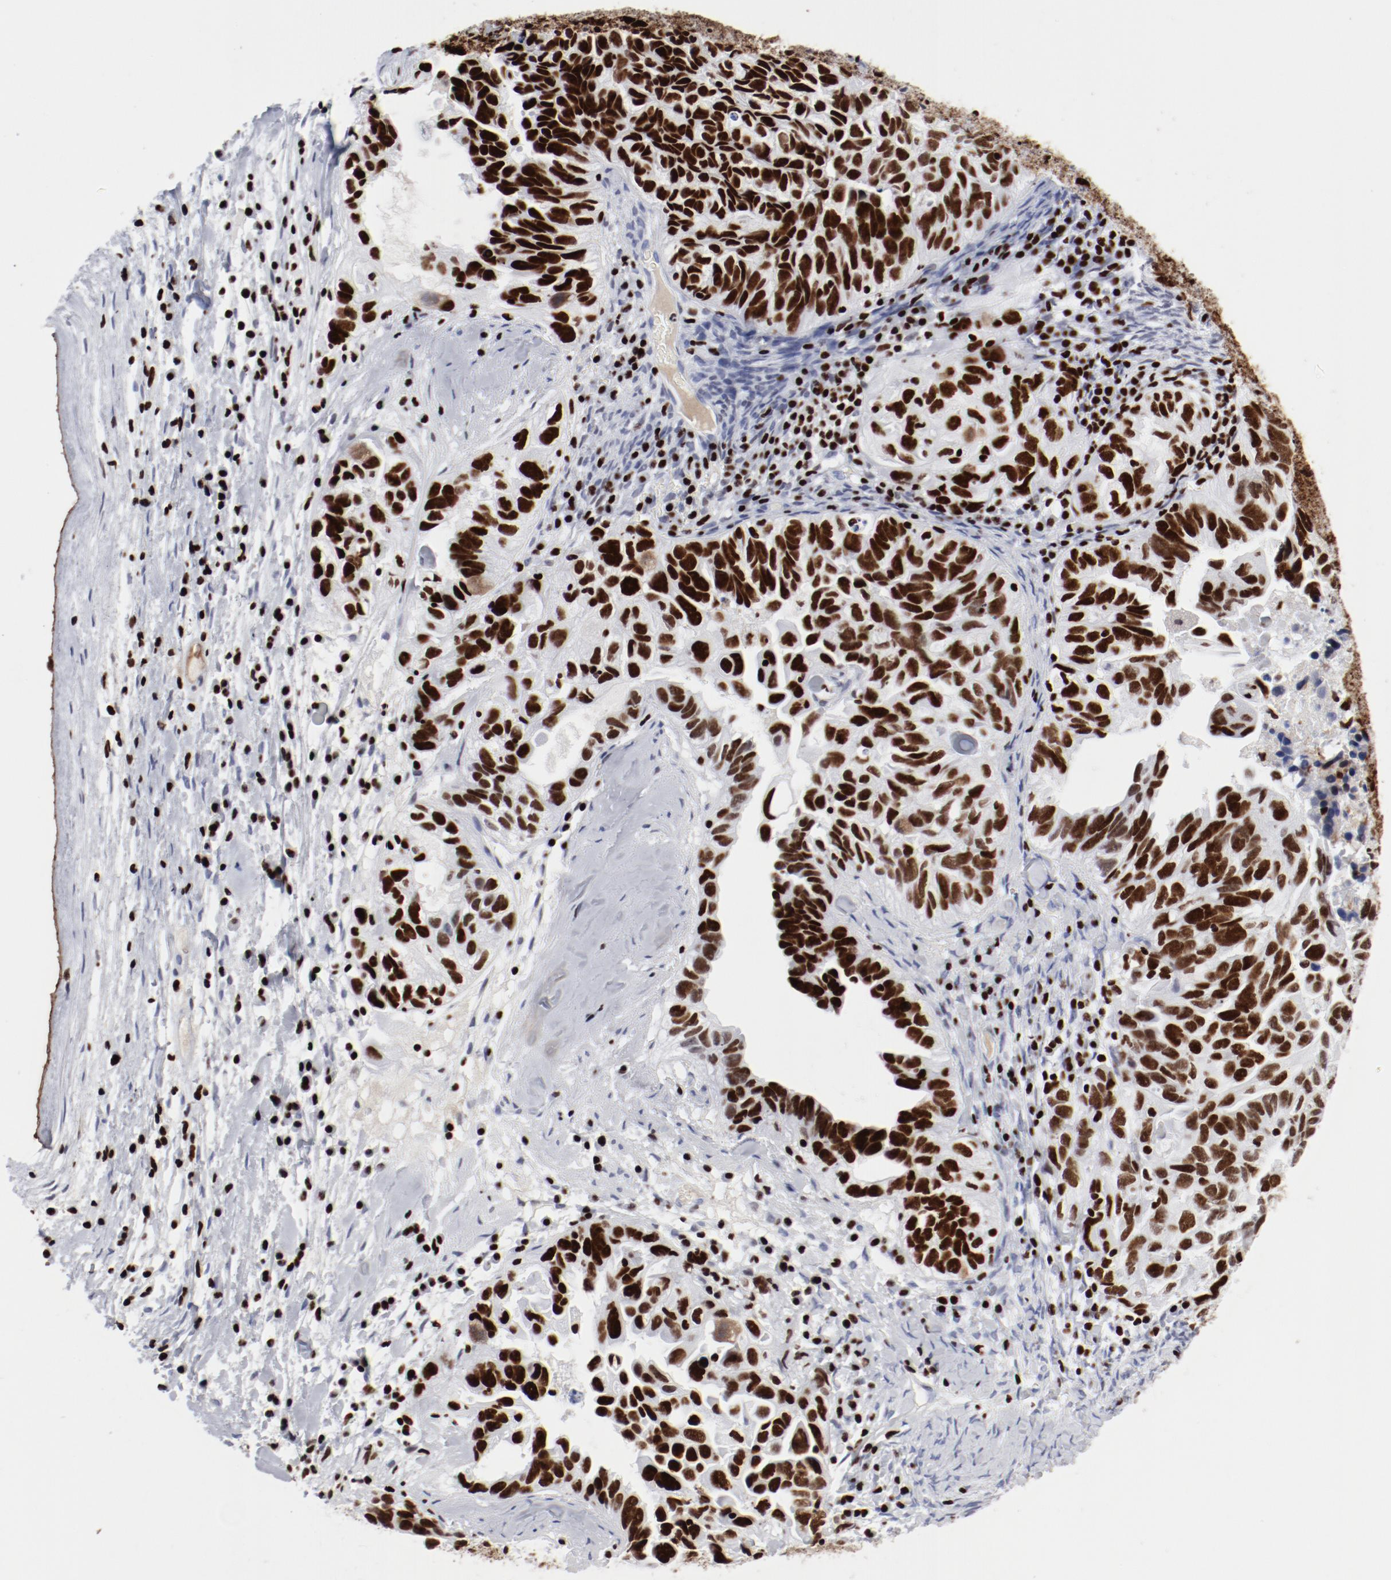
{"staining": {"intensity": "strong", "quantity": ">75%", "location": "nuclear"}, "tissue": "ovarian cancer", "cell_type": "Tumor cells", "image_type": "cancer", "snomed": [{"axis": "morphology", "description": "Cystadenocarcinoma, serous, NOS"}, {"axis": "topography", "description": "Ovary"}], "caption": "Immunohistochemistry (IHC) micrograph of ovarian cancer stained for a protein (brown), which reveals high levels of strong nuclear positivity in approximately >75% of tumor cells.", "gene": "SMARCC2", "patient": {"sex": "female", "age": 82}}